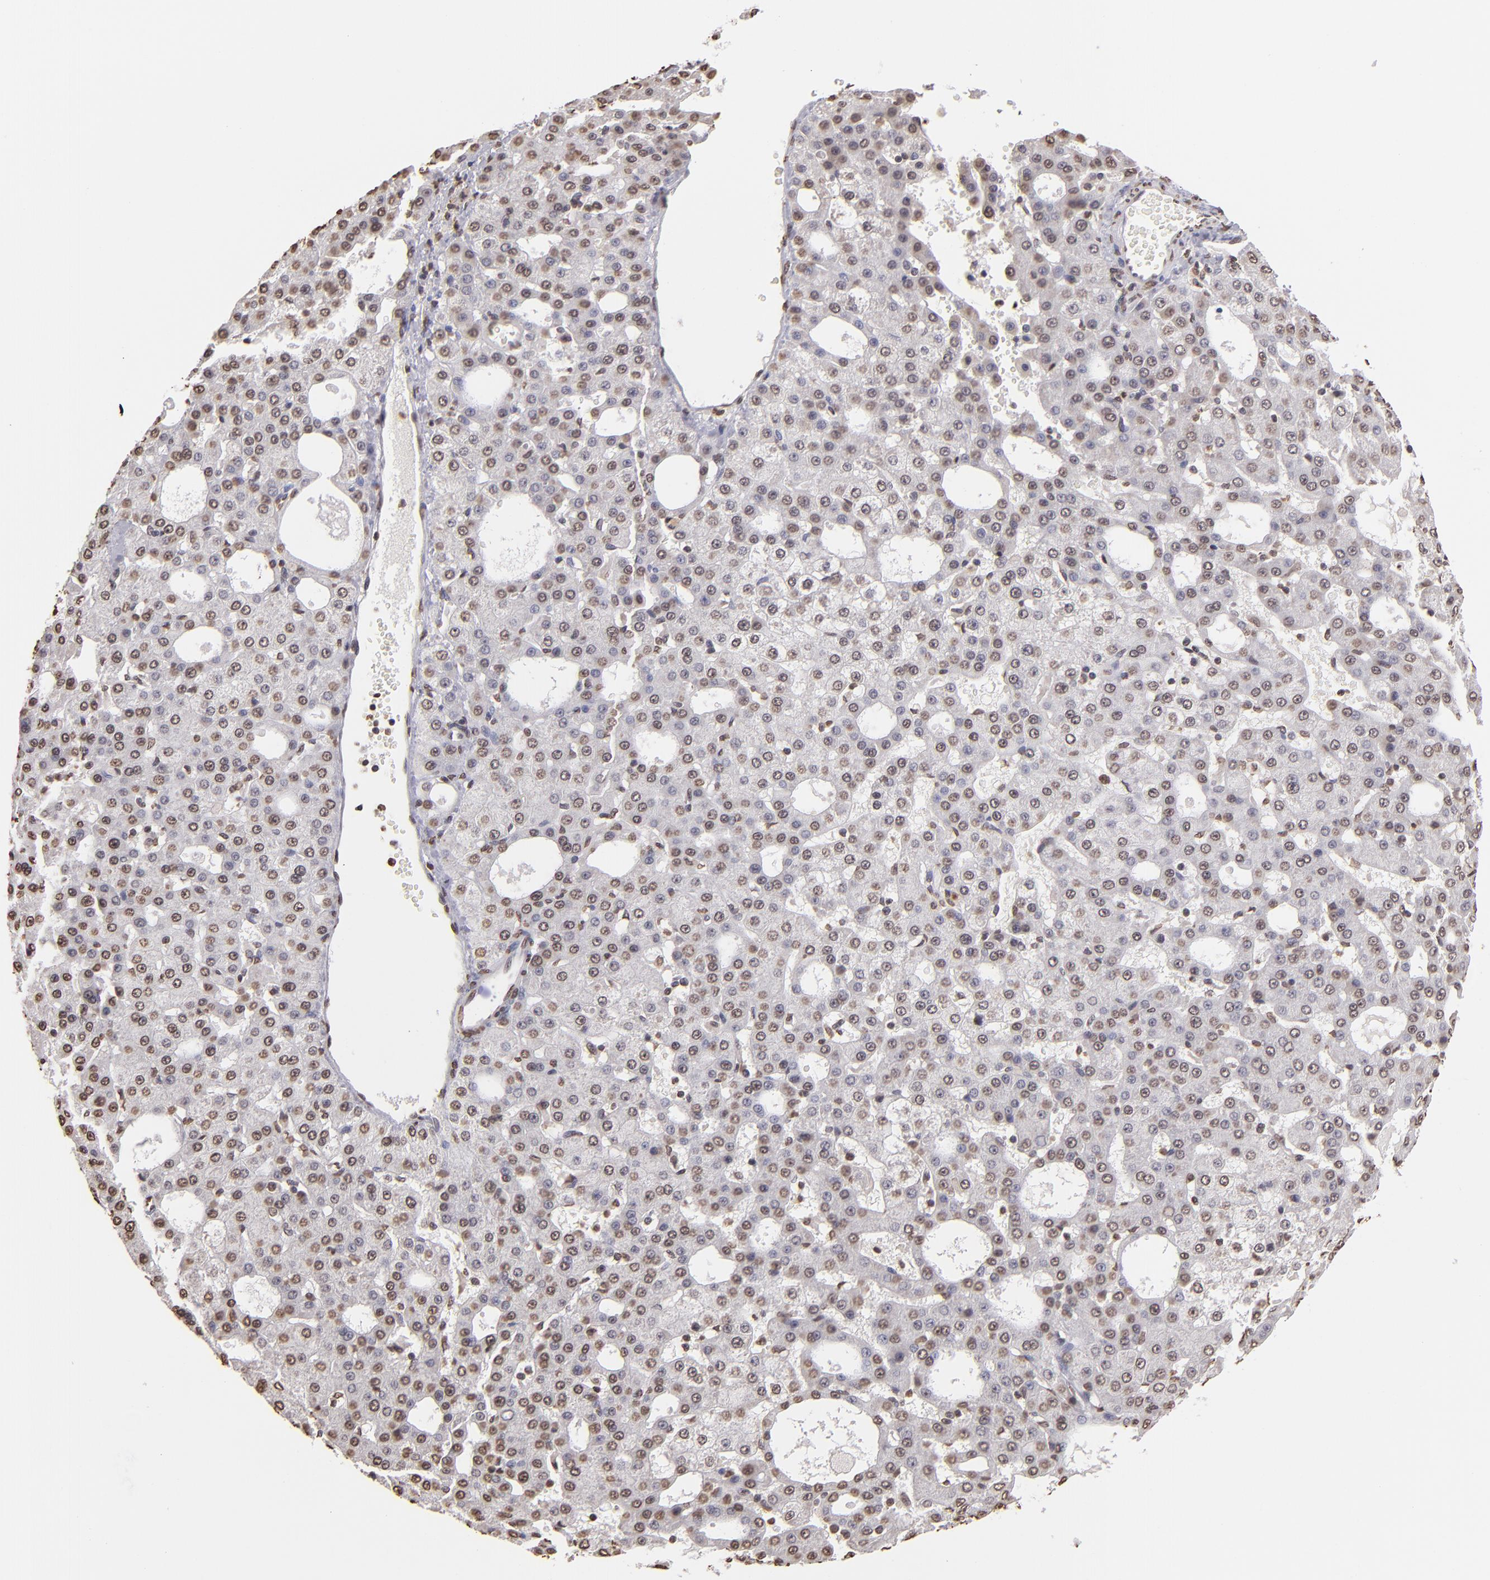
{"staining": {"intensity": "weak", "quantity": "25%-75%", "location": "nuclear"}, "tissue": "liver cancer", "cell_type": "Tumor cells", "image_type": "cancer", "snomed": [{"axis": "morphology", "description": "Carcinoma, Hepatocellular, NOS"}, {"axis": "topography", "description": "Liver"}], "caption": "Immunohistochemical staining of liver cancer exhibits low levels of weak nuclear protein expression in about 25%-75% of tumor cells.", "gene": "LBX1", "patient": {"sex": "male", "age": 47}}